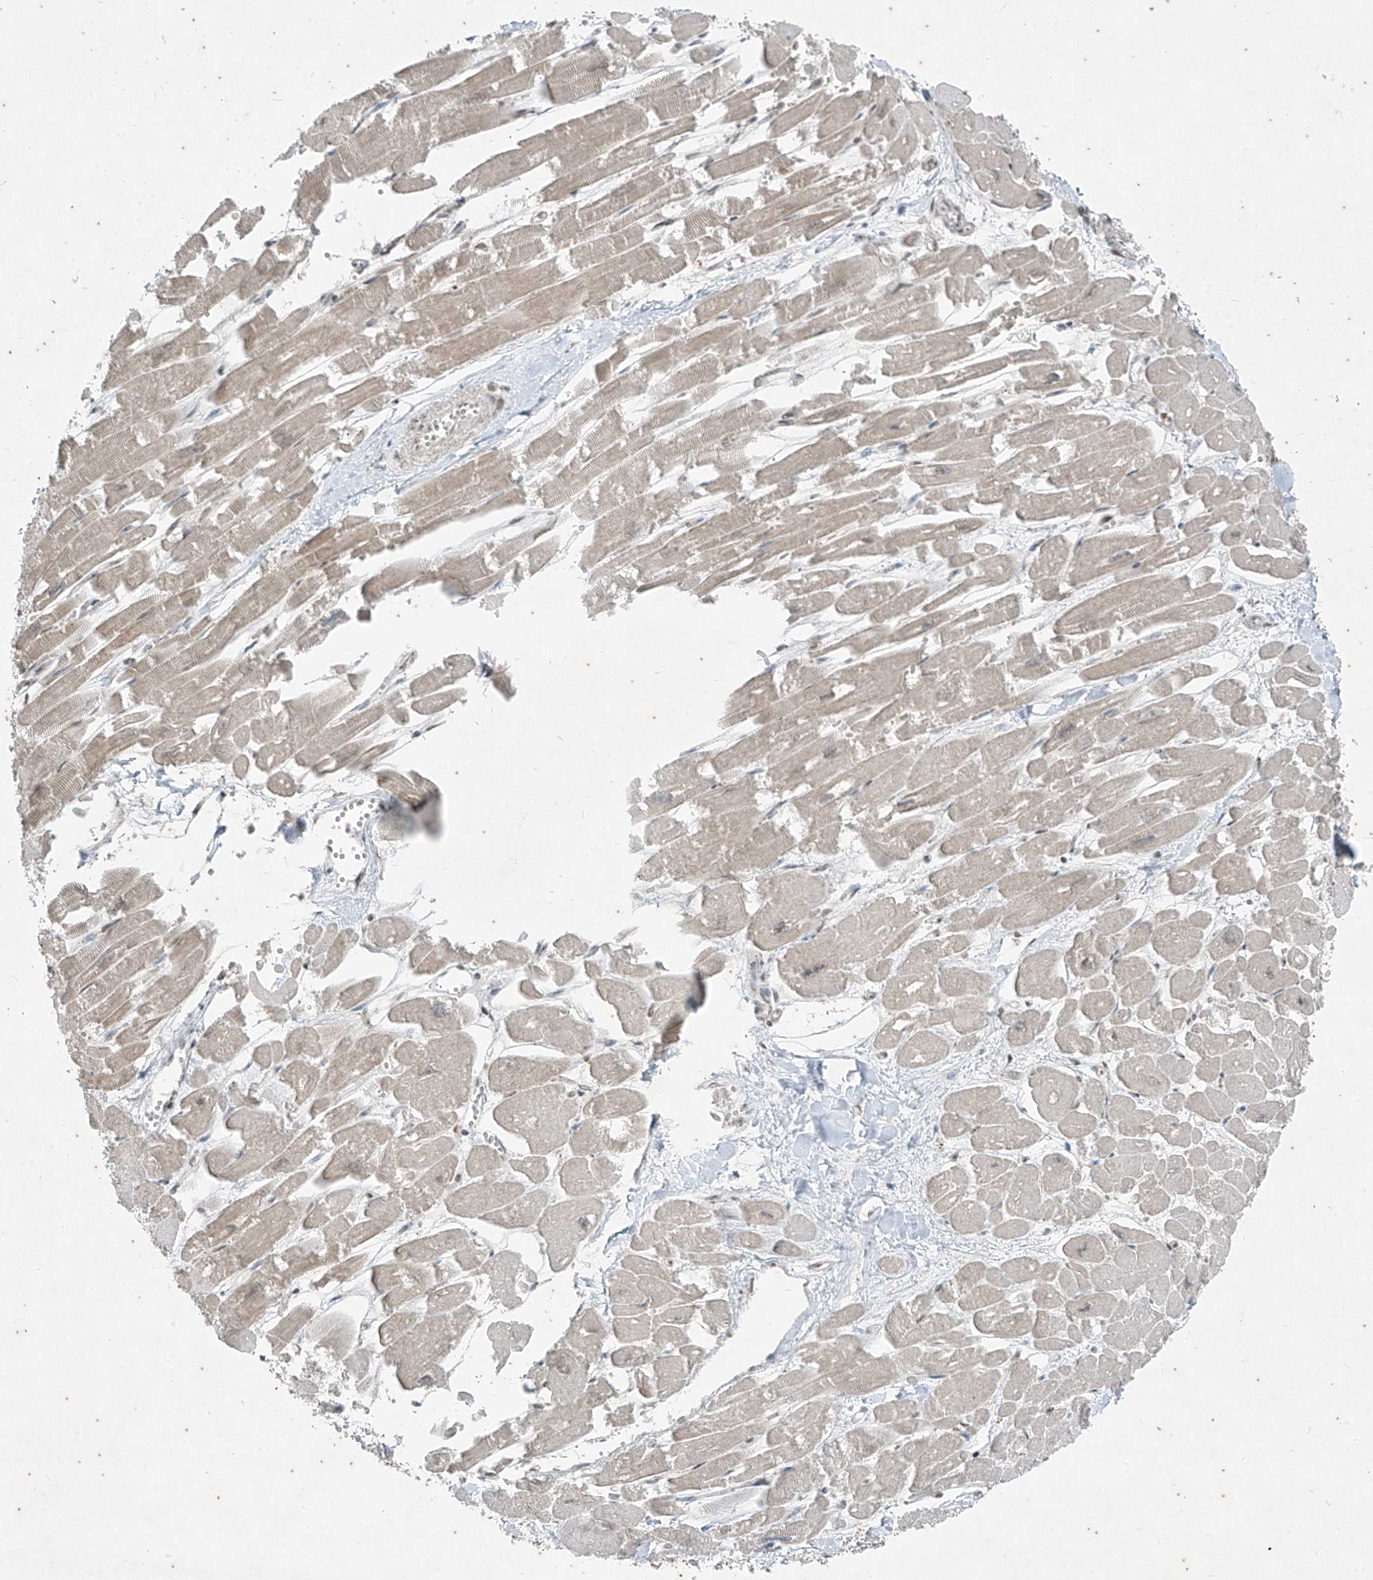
{"staining": {"intensity": "moderate", "quantity": "<25%", "location": "cytoplasmic/membranous"}, "tissue": "heart muscle", "cell_type": "Cardiomyocytes", "image_type": "normal", "snomed": [{"axis": "morphology", "description": "Normal tissue, NOS"}, {"axis": "topography", "description": "Heart"}], "caption": "Immunohistochemistry (IHC) of normal heart muscle exhibits low levels of moderate cytoplasmic/membranous staining in about <25% of cardiomyocytes.", "gene": "ZNF354B", "patient": {"sex": "male", "age": 54}}